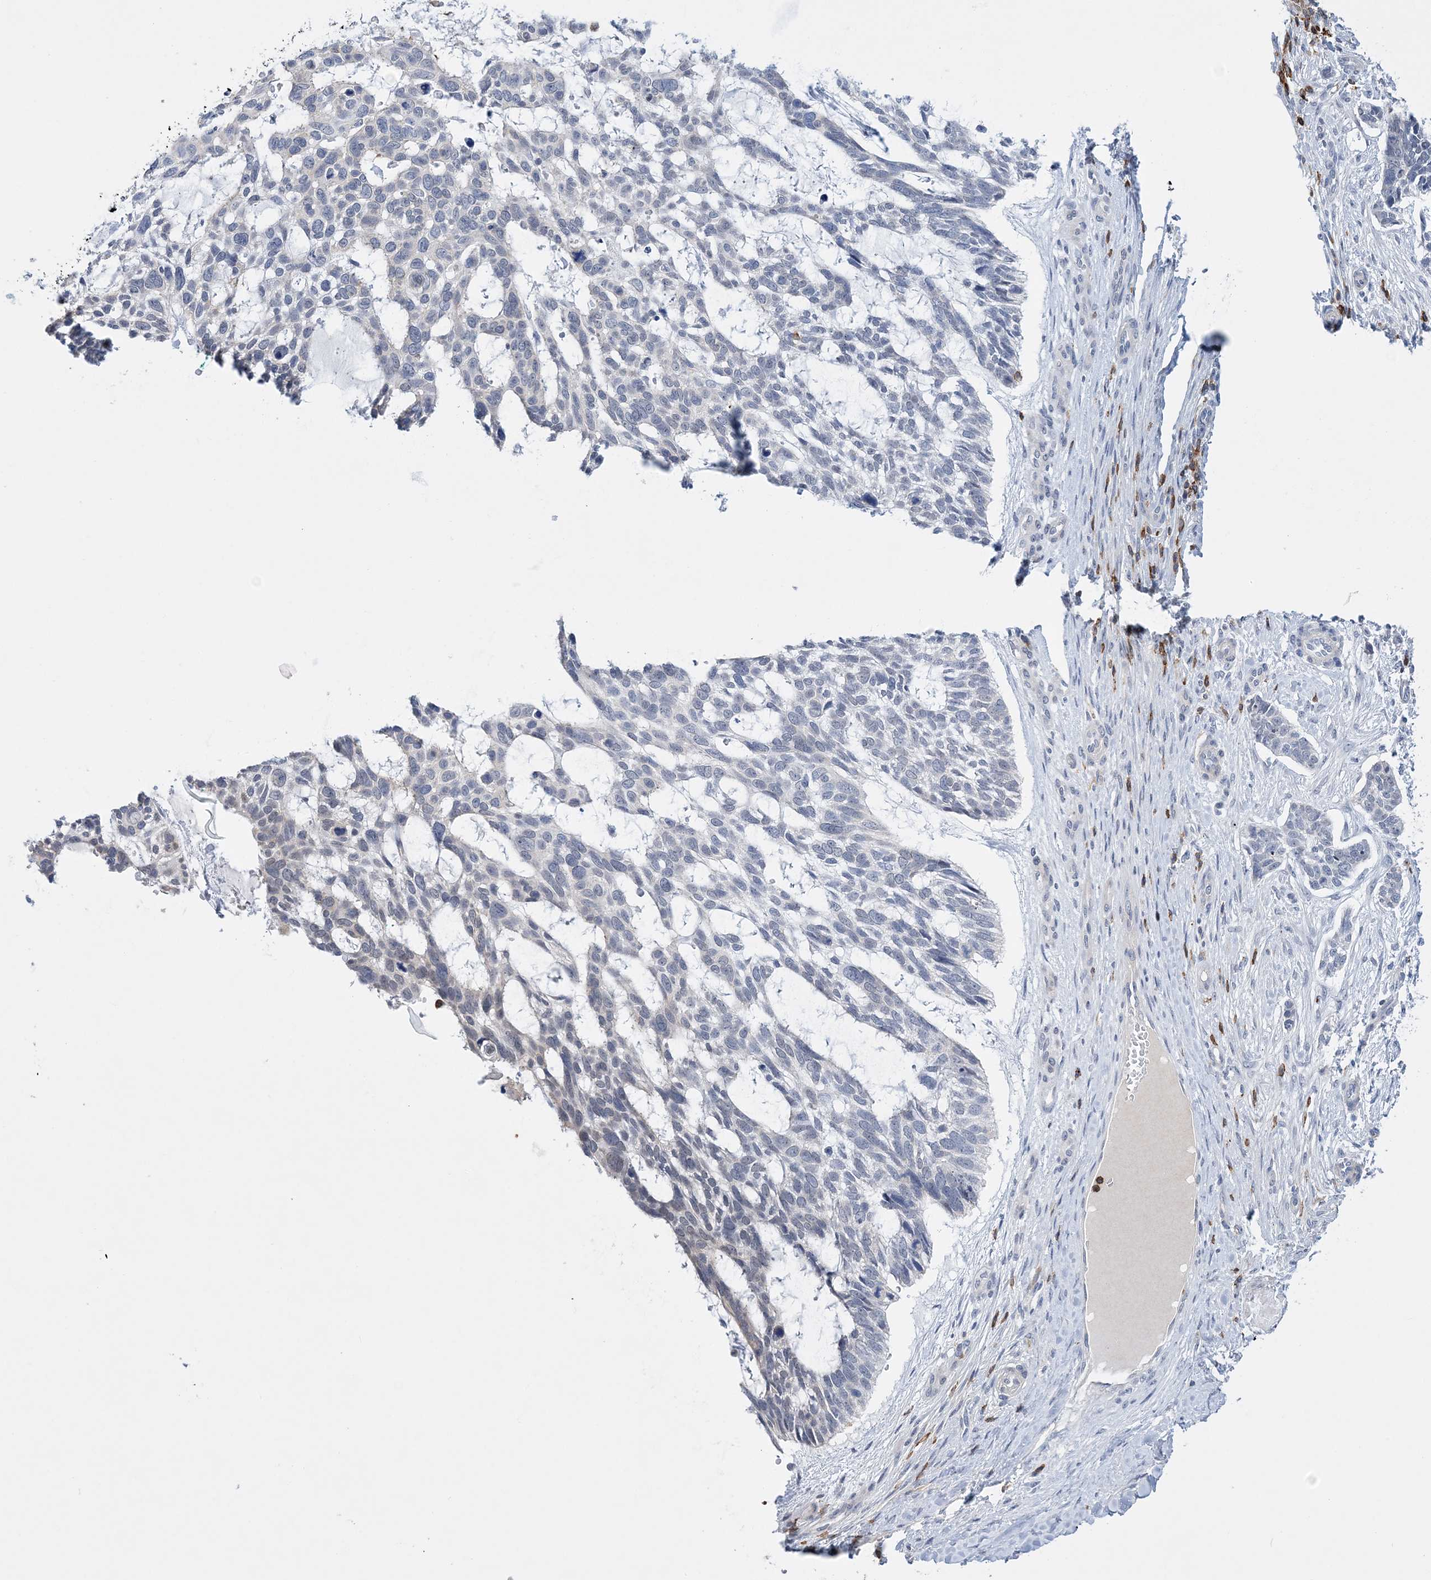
{"staining": {"intensity": "negative", "quantity": "none", "location": "none"}, "tissue": "skin cancer", "cell_type": "Tumor cells", "image_type": "cancer", "snomed": [{"axis": "morphology", "description": "Basal cell carcinoma"}, {"axis": "topography", "description": "Skin"}], "caption": "High power microscopy histopathology image of an IHC photomicrograph of skin cancer, revealing no significant expression in tumor cells.", "gene": "PRMT9", "patient": {"sex": "male", "age": 88}}